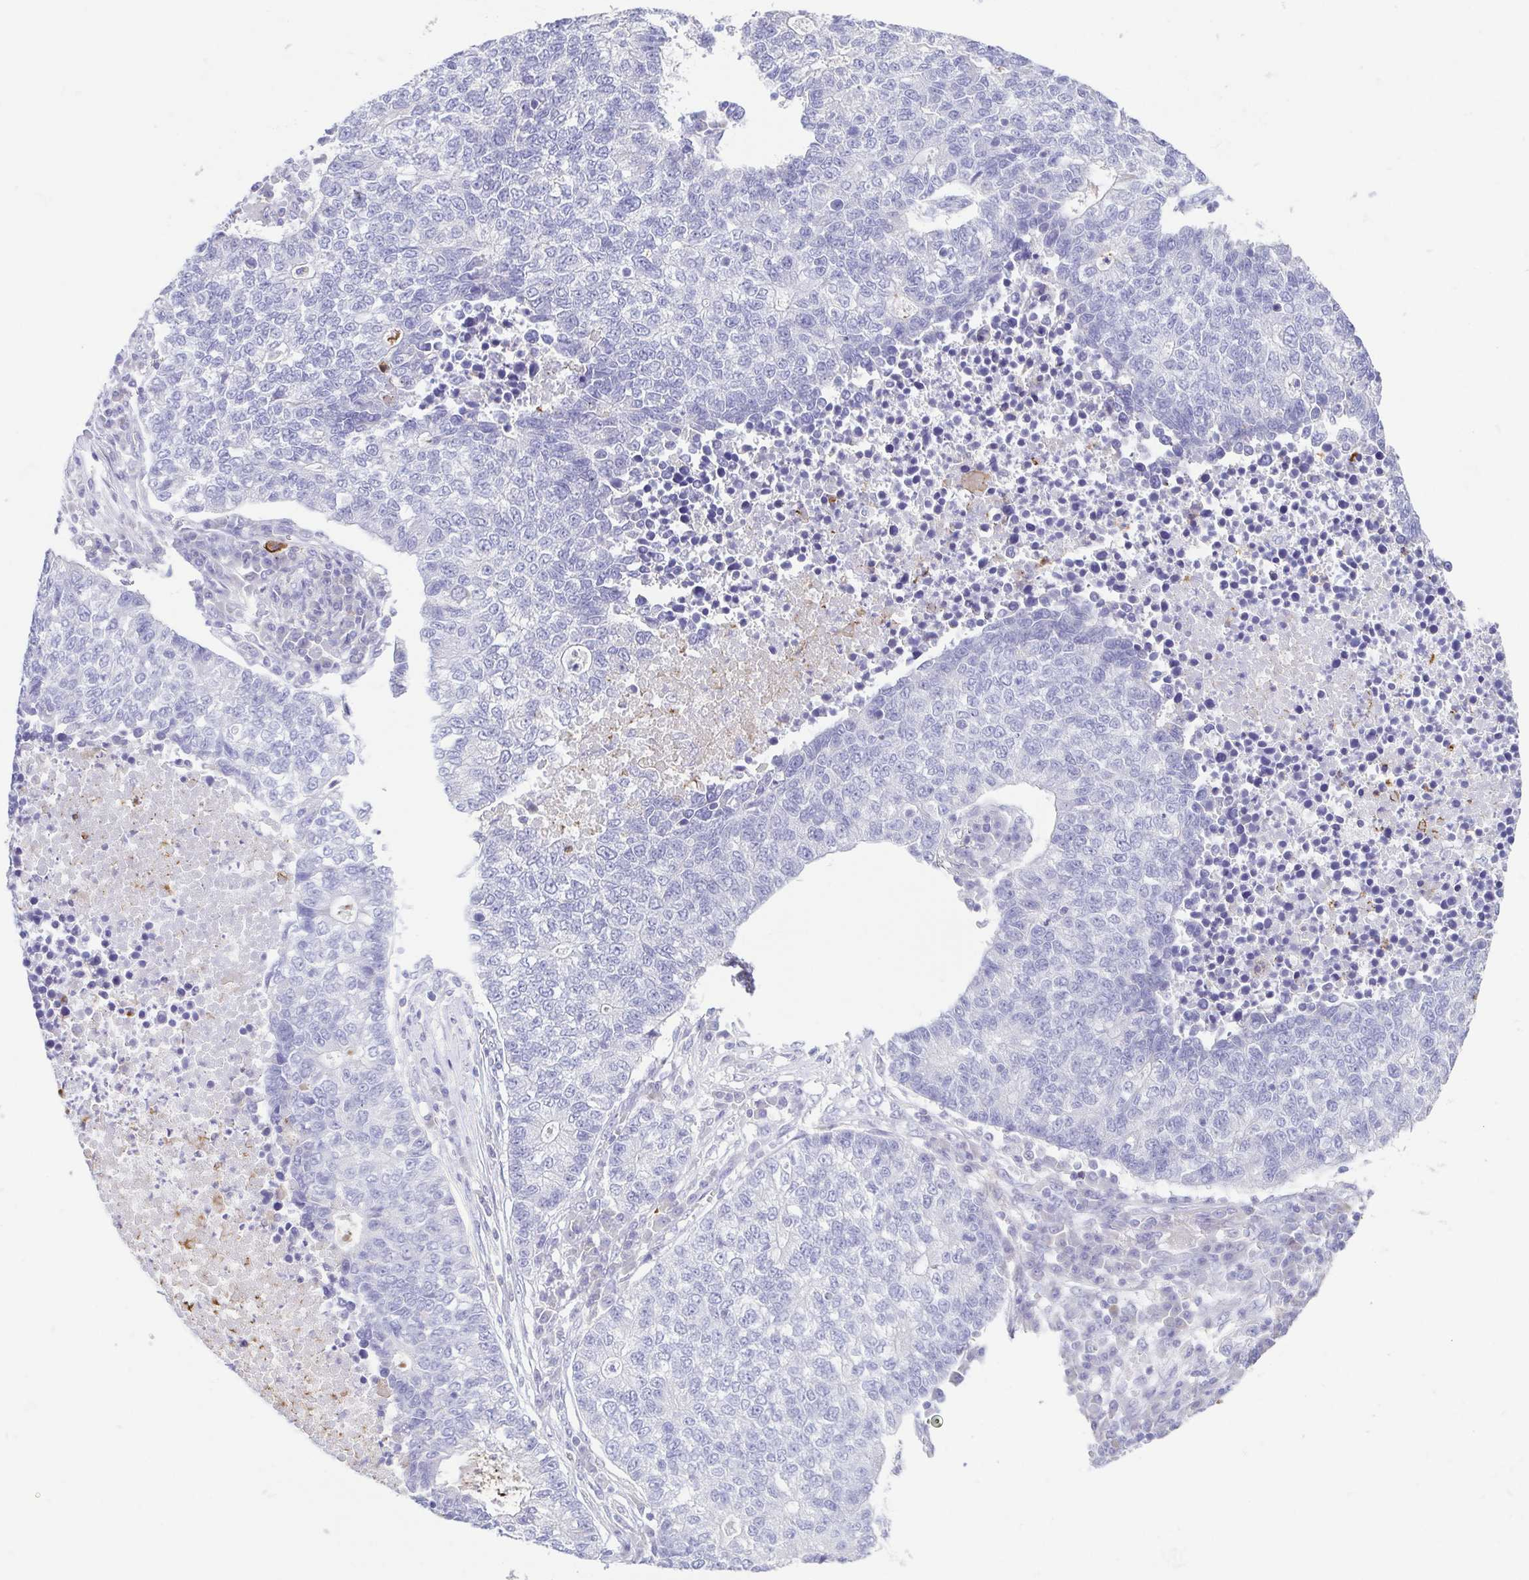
{"staining": {"intensity": "negative", "quantity": "none", "location": "none"}, "tissue": "lung cancer", "cell_type": "Tumor cells", "image_type": "cancer", "snomed": [{"axis": "morphology", "description": "Adenocarcinoma, NOS"}, {"axis": "topography", "description": "Lung"}], "caption": "High power microscopy micrograph of an immunohistochemistry (IHC) photomicrograph of lung cancer (adenocarcinoma), revealing no significant positivity in tumor cells.", "gene": "ARPP21", "patient": {"sex": "male", "age": 57}}